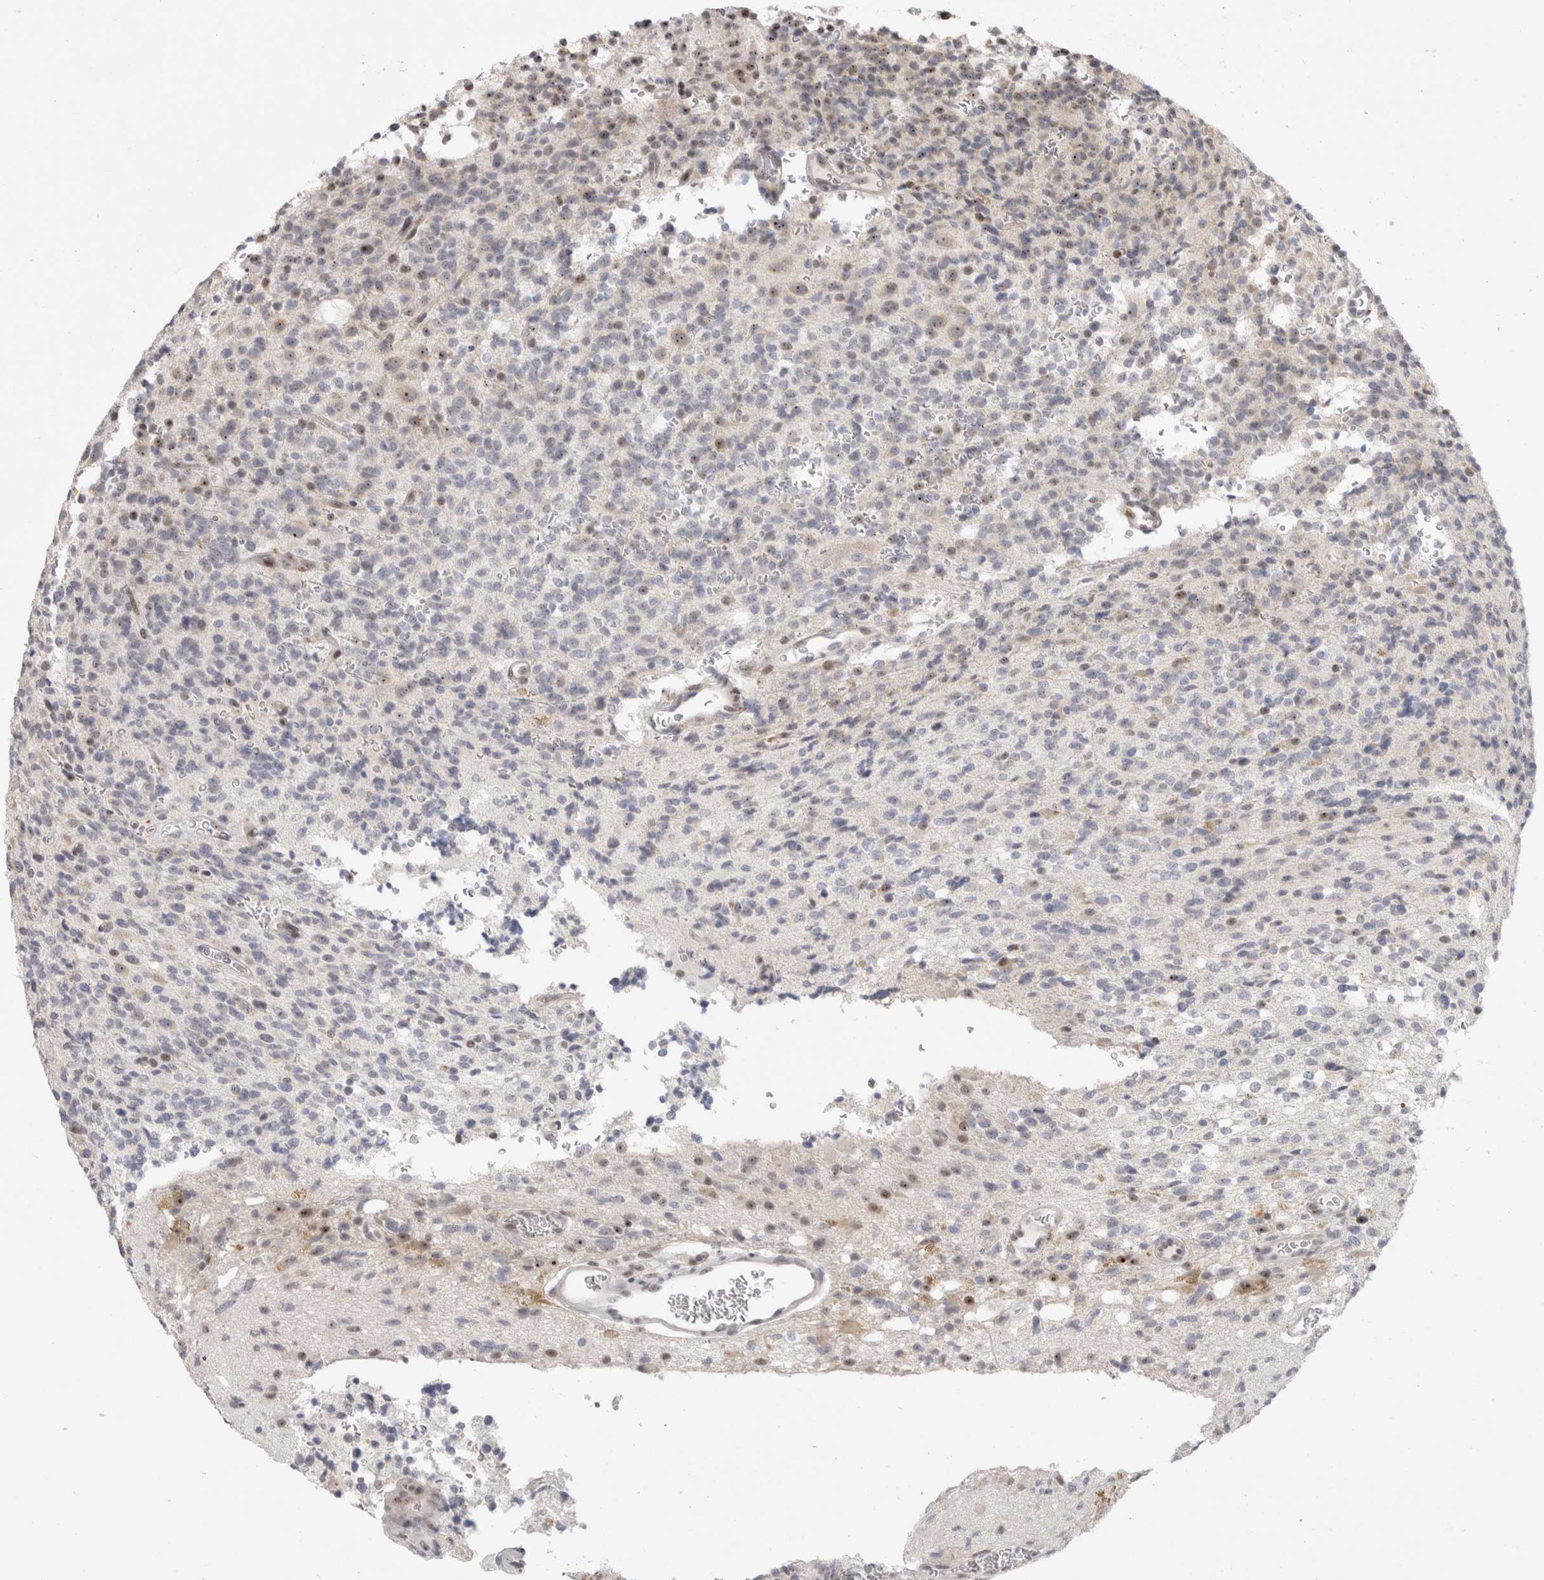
{"staining": {"intensity": "negative", "quantity": "none", "location": "none"}, "tissue": "glioma", "cell_type": "Tumor cells", "image_type": "cancer", "snomed": [{"axis": "morphology", "description": "Glioma, malignant, High grade"}, {"axis": "topography", "description": "Brain"}], "caption": "Immunohistochemistry (IHC) of glioma demonstrates no staining in tumor cells.", "gene": "SENP6", "patient": {"sex": "male", "age": 34}}